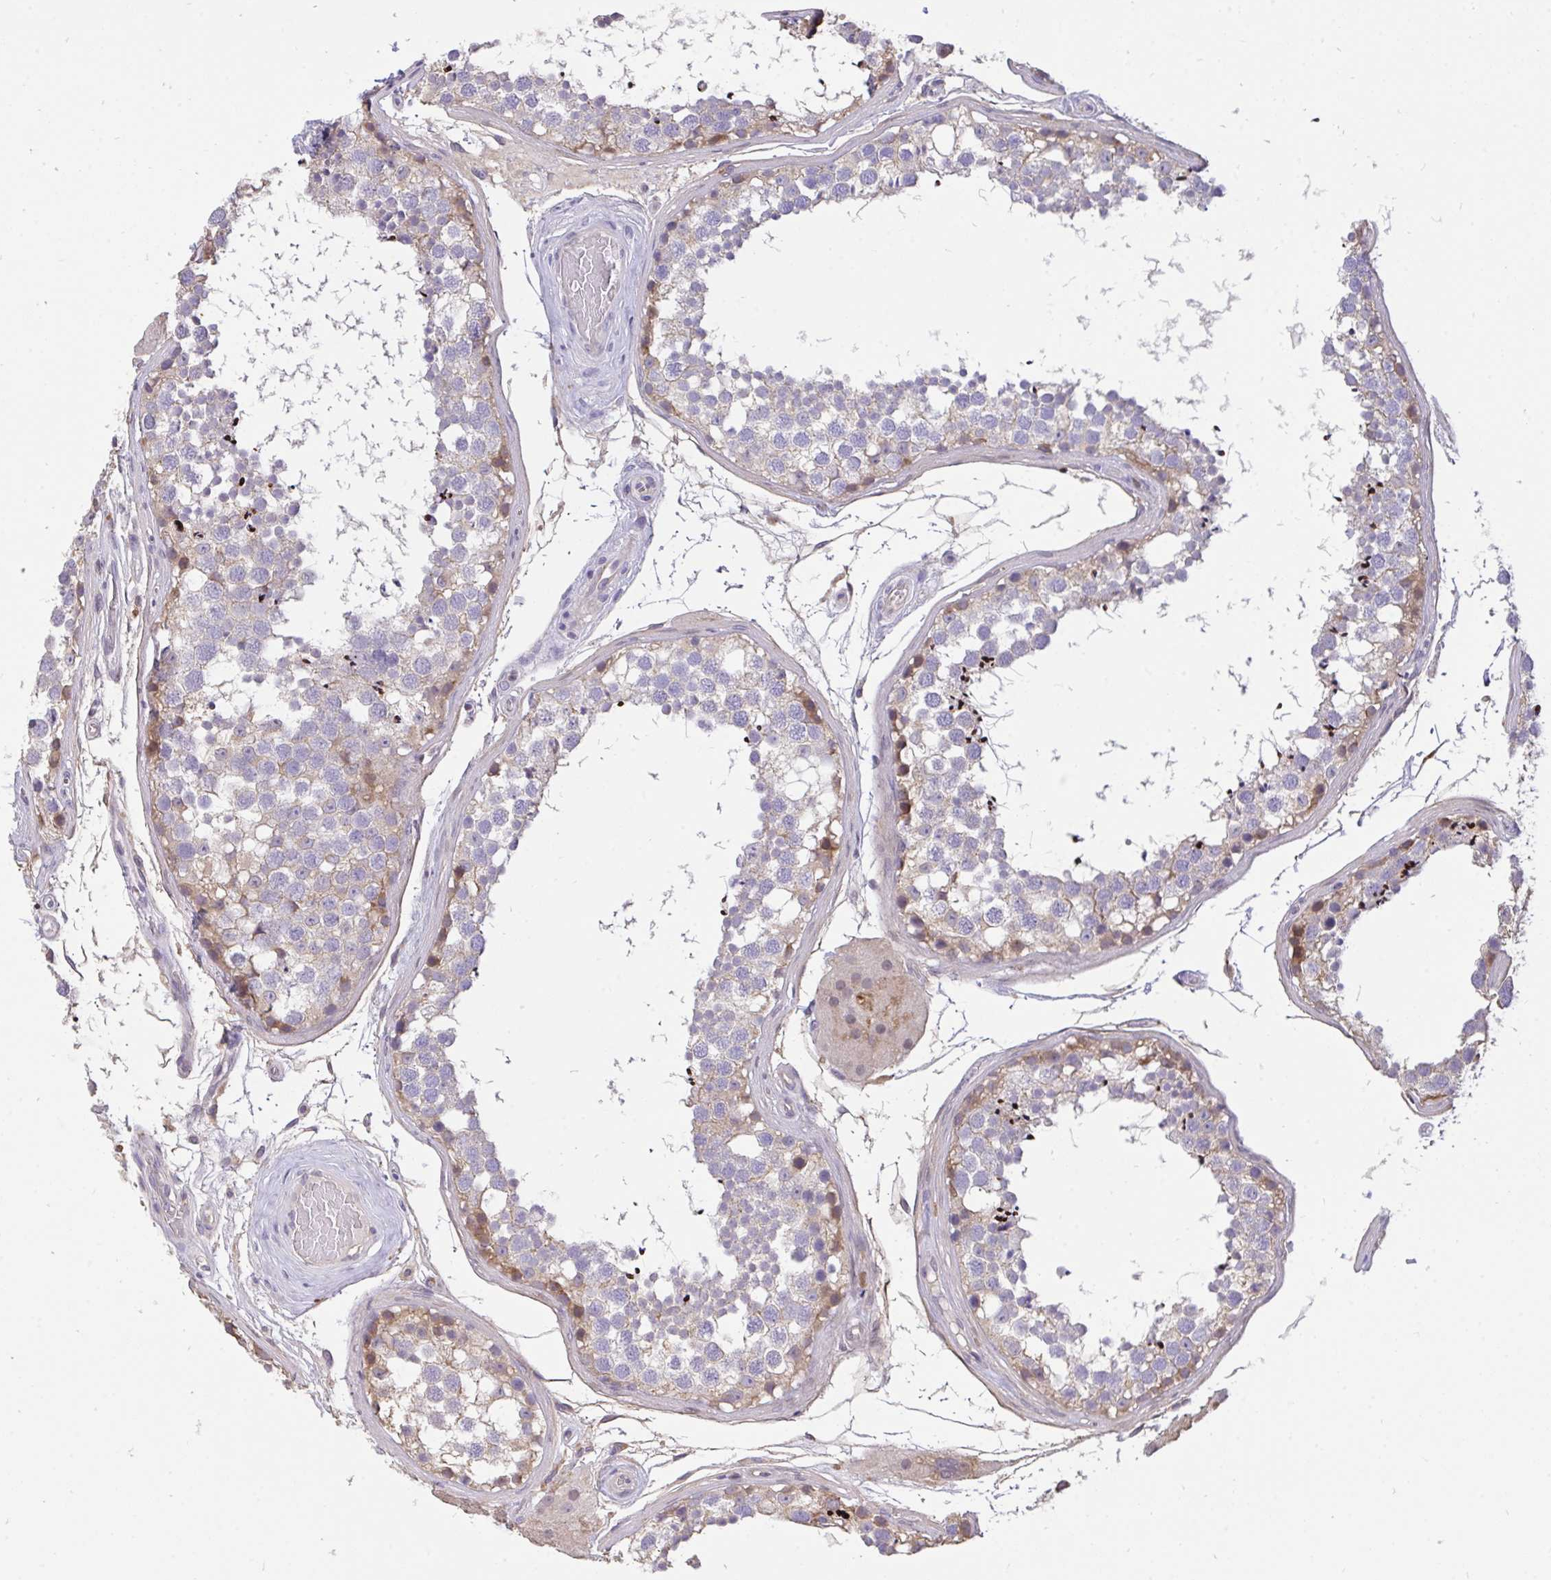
{"staining": {"intensity": "strong", "quantity": "<25%", "location": "cytoplasmic/membranous,nuclear"}, "tissue": "testis", "cell_type": "Cells in seminiferous ducts", "image_type": "normal", "snomed": [{"axis": "morphology", "description": "Normal tissue, NOS"}, {"axis": "morphology", "description": "Seminoma, NOS"}, {"axis": "topography", "description": "Testis"}], "caption": "The immunohistochemical stain shows strong cytoplasmic/membranous,nuclear positivity in cells in seminiferous ducts of benign testis. (IHC, brightfield microscopy, high magnification).", "gene": "C19orf54", "patient": {"sex": "male", "age": 65}}